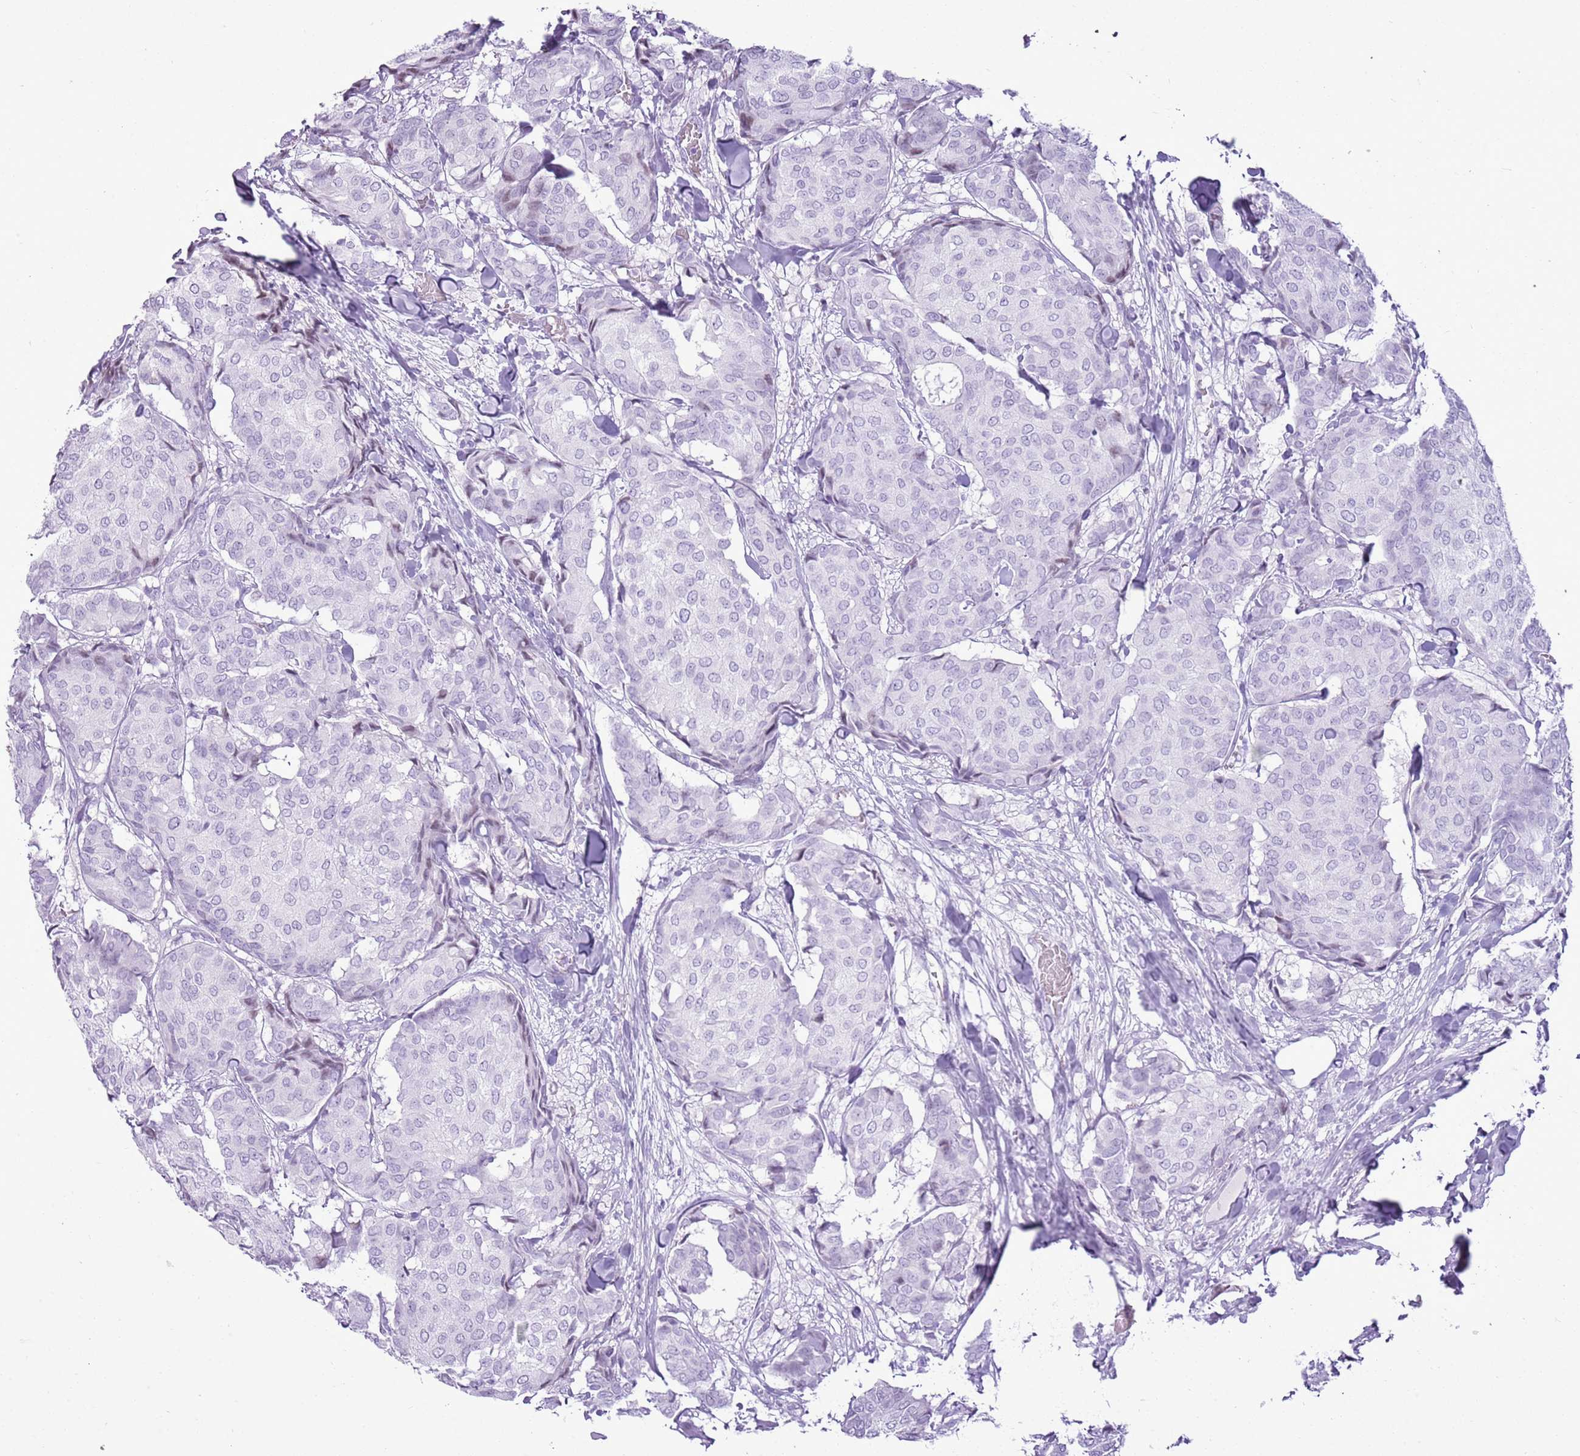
{"staining": {"intensity": "negative", "quantity": "none", "location": "none"}, "tissue": "breast cancer", "cell_type": "Tumor cells", "image_type": "cancer", "snomed": [{"axis": "morphology", "description": "Duct carcinoma"}, {"axis": "topography", "description": "Breast"}], "caption": "DAB immunohistochemical staining of breast cancer exhibits no significant positivity in tumor cells.", "gene": "ASIP", "patient": {"sex": "female", "age": 75}}